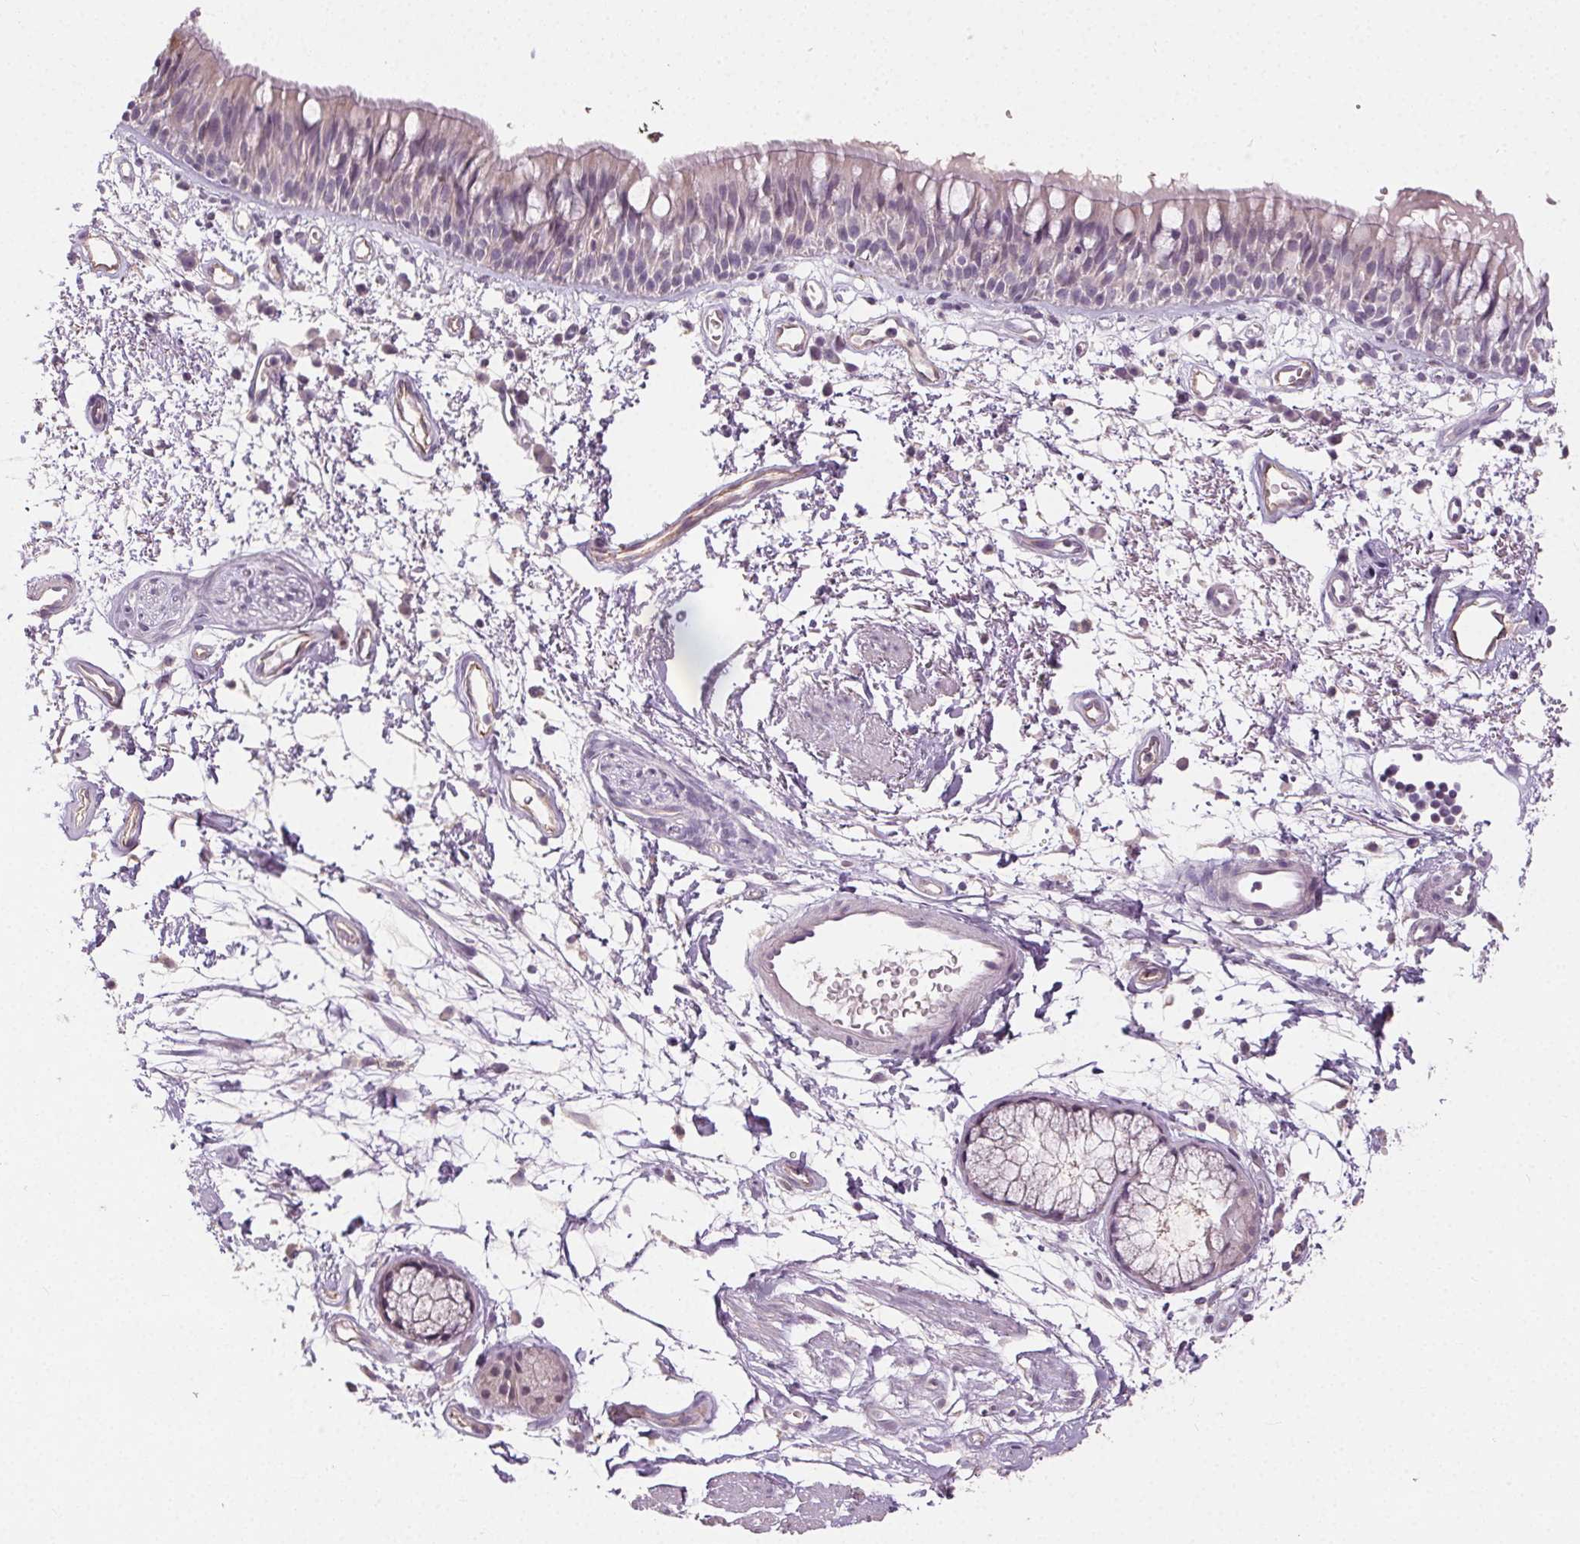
{"staining": {"intensity": "negative", "quantity": "none", "location": "none"}, "tissue": "bronchus", "cell_type": "Respiratory epithelial cells", "image_type": "normal", "snomed": [{"axis": "morphology", "description": "Normal tissue, NOS"}, {"axis": "morphology", "description": "Squamous cell carcinoma, NOS"}, {"axis": "topography", "description": "Cartilage tissue"}, {"axis": "topography", "description": "Bronchus"}, {"axis": "topography", "description": "Lung"}], "caption": "Respiratory epithelial cells are negative for protein expression in normal human bronchus.", "gene": "CLTRN", "patient": {"sex": "male", "age": 66}}